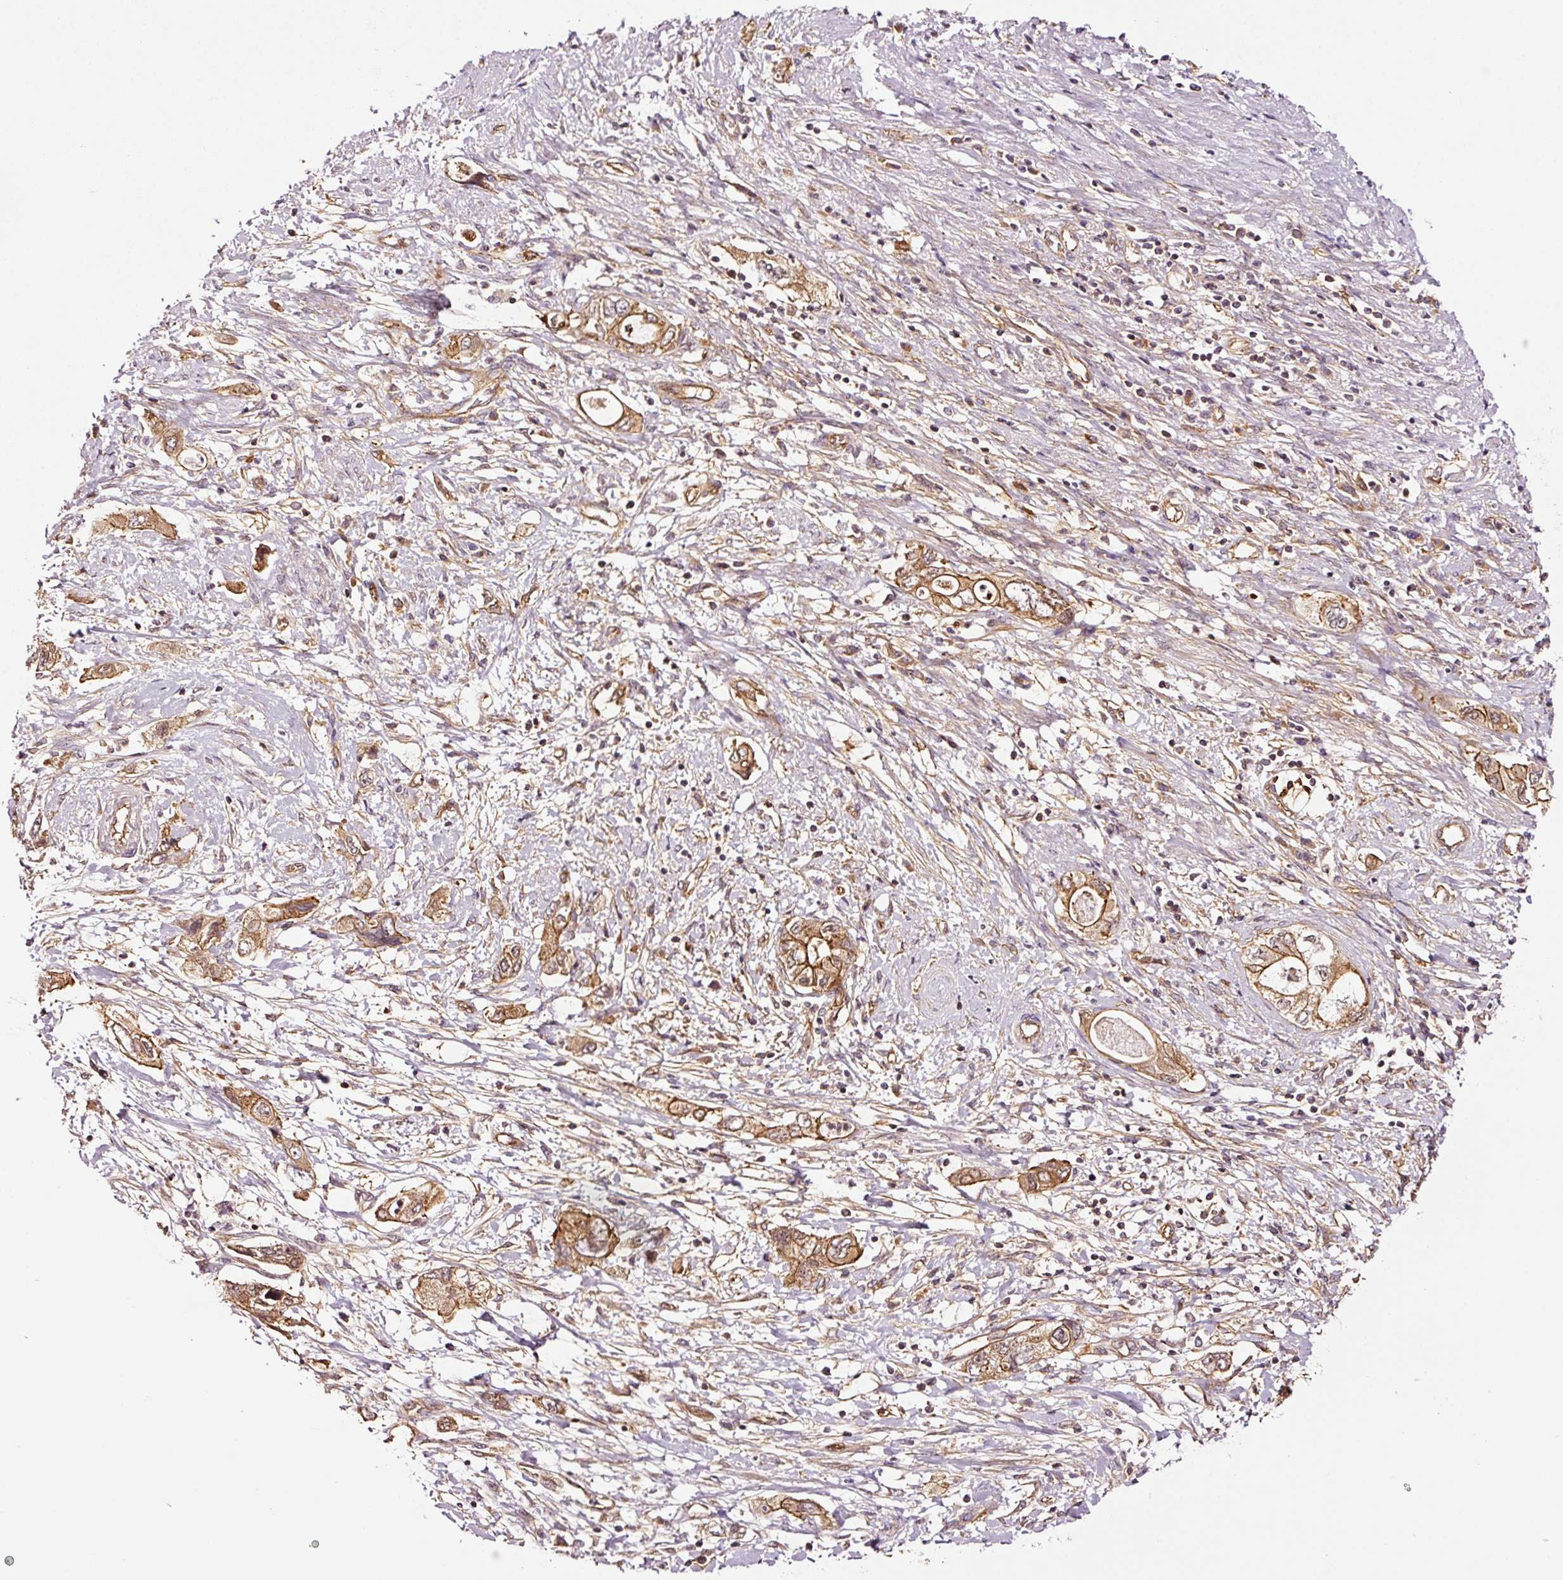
{"staining": {"intensity": "strong", "quantity": ">75%", "location": "cytoplasmic/membranous"}, "tissue": "pancreatic cancer", "cell_type": "Tumor cells", "image_type": "cancer", "snomed": [{"axis": "morphology", "description": "Adenocarcinoma, NOS"}, {"axis": "topography", "description": "Pancreas"}], "caption": "Protein expression analysis of pancreatic cancer (adenocarcinoma) demonstrates strong cytoplasmic/membranous positivity in about >75% of tumor cells.", "gene": "METAP1", "patient": {"sex": "female", "age": 73}}